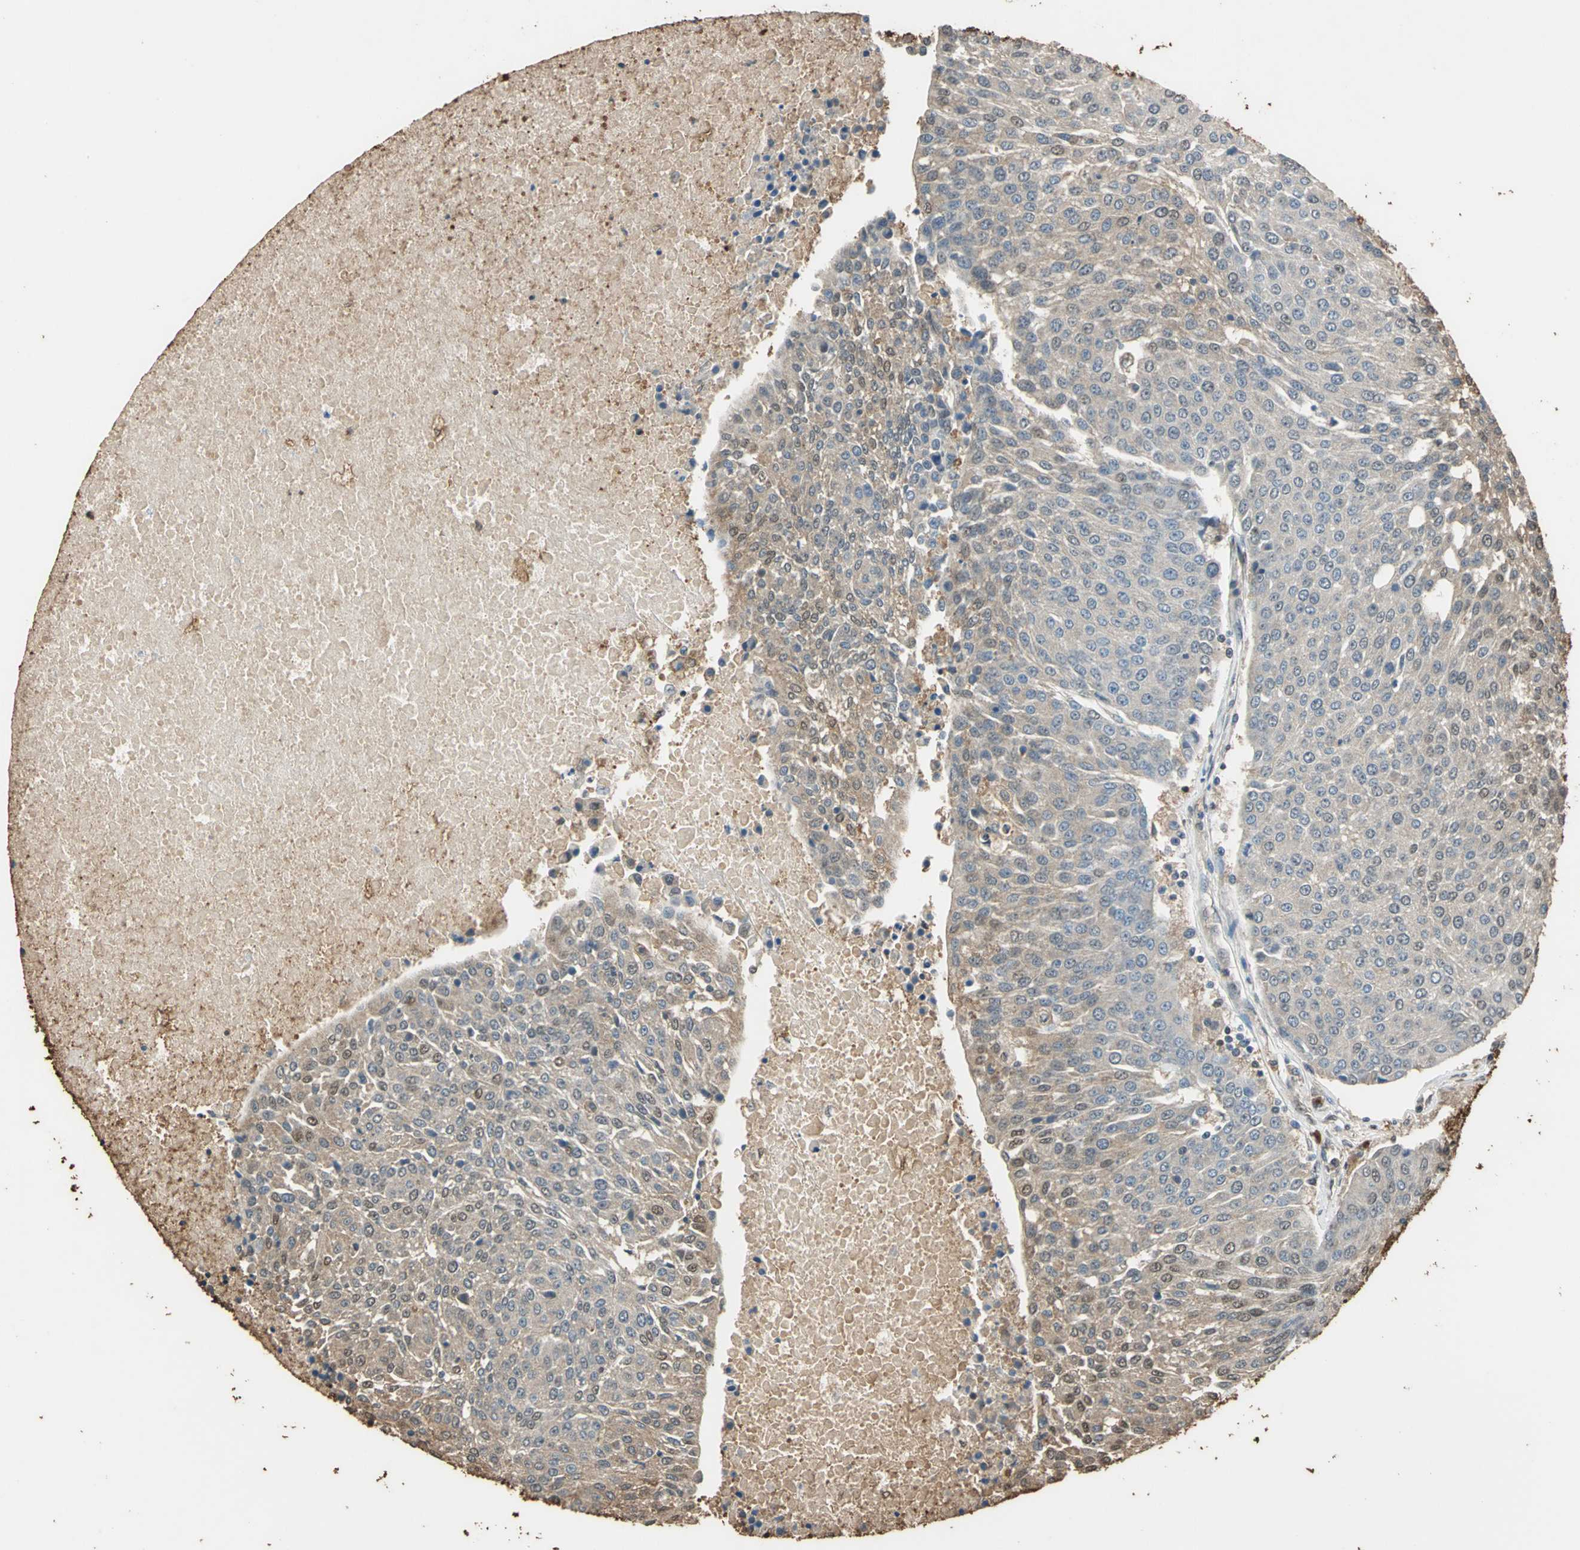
{"staining": {"intensity": "weak", "quantity": ">75%", "location": "cytoplasmic/membranous"}, "tissue": "urothelial cancer", "cell_type": "Tumor cells", "image_type": "cancer", "snomed": [{"axis": "morphology", "description": "Urothelial carcinoma, High grade"}, {"axis": "topography", "description": "Urinary bladder"}], "caption": "Weak cytoplasmic/membranous protein staining is identified in approximately >75% of tumor cells in high-grade urothelial carcinoma.", "gene": "GAPDH", "patient": {"sex": "female", "age": 85}}